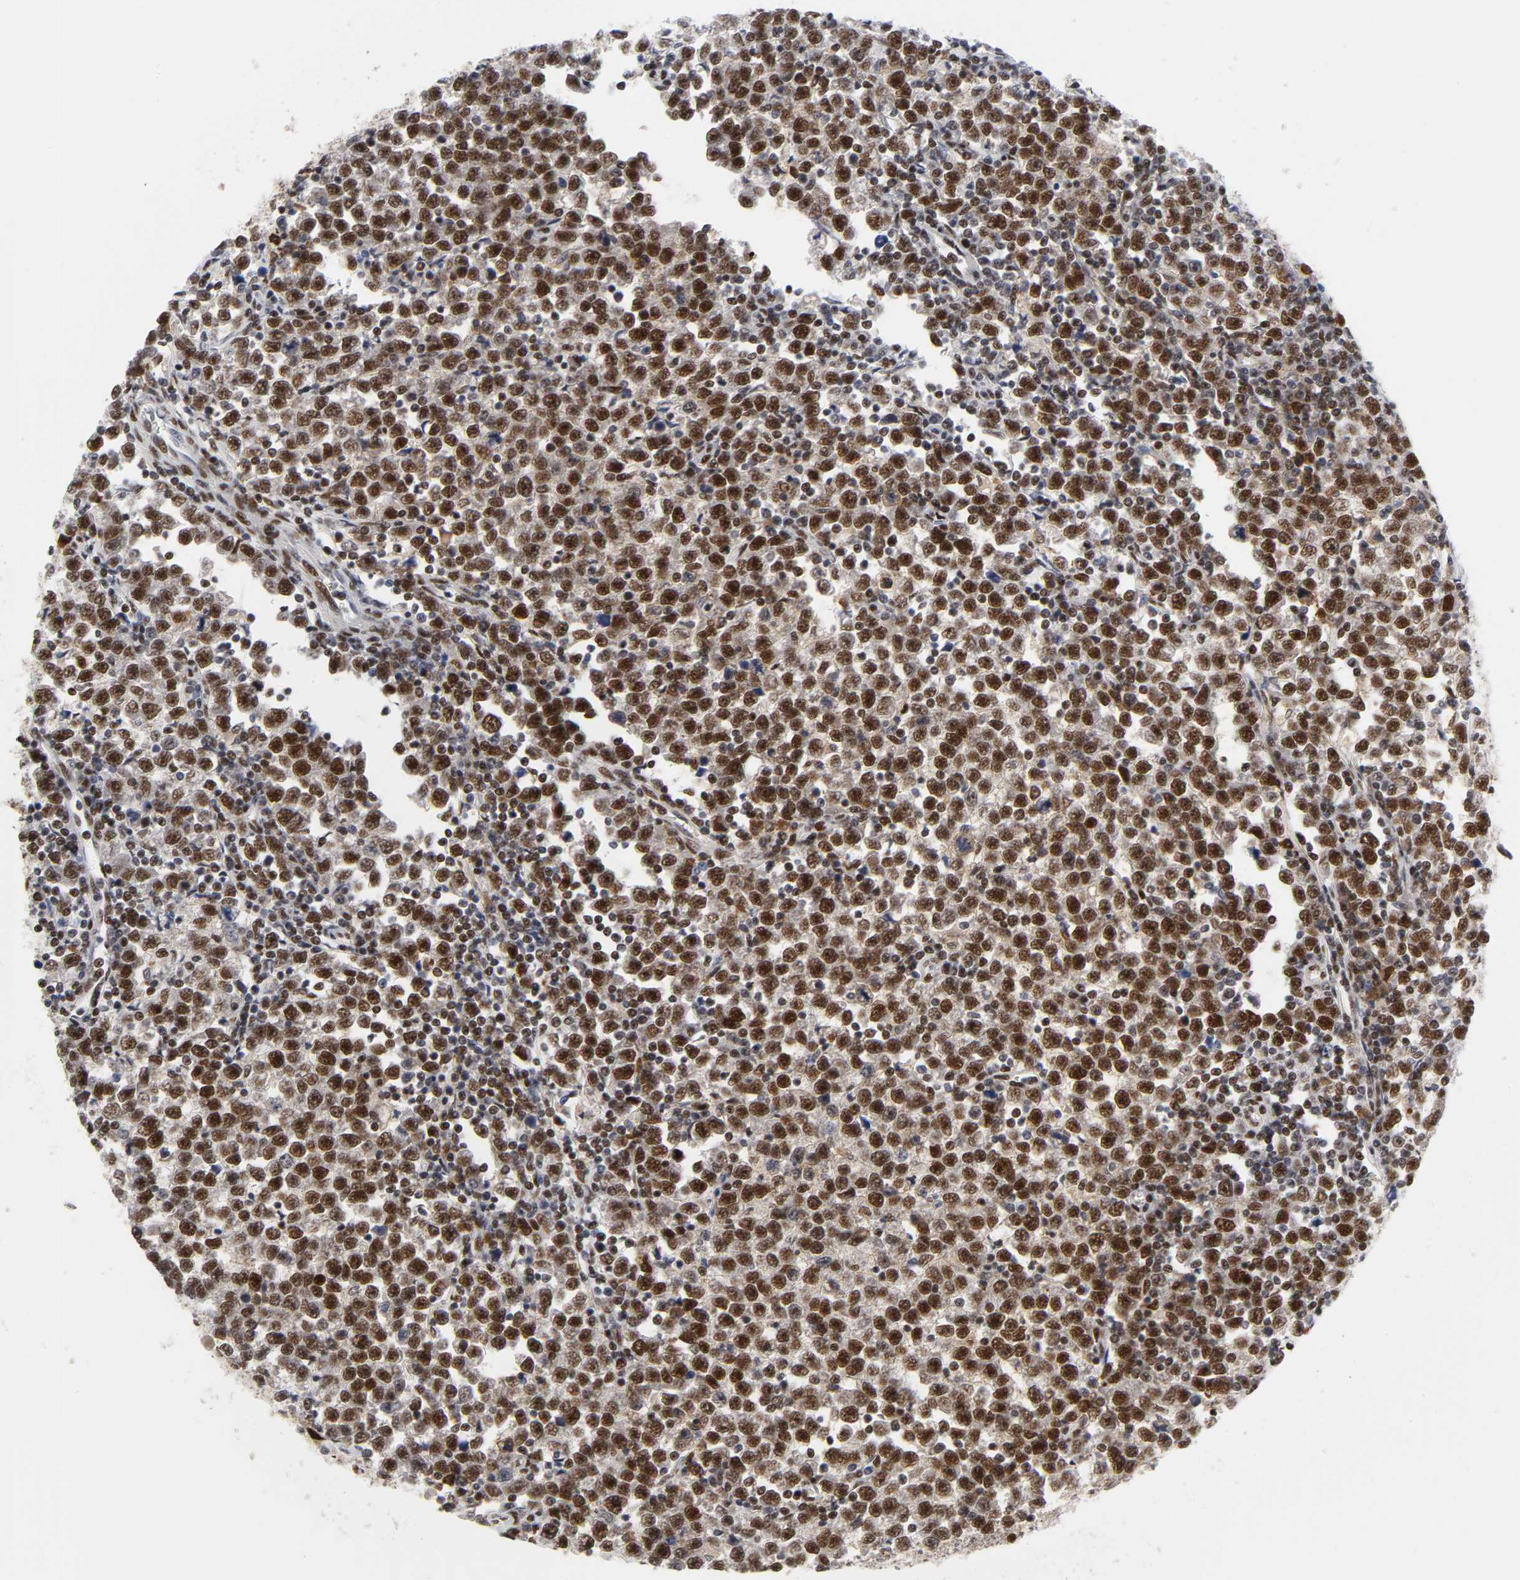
{"staining": {"intensity": "strong", "quantity": ">75%", "location": "nuclear"}, "tissue": "testis cancer", "cell_type": "Tumor cells", "image_type": "cancer", "snomed": [{"axis": "morphology", "description": "Seminoma, NOS"}, {"axis": "topography", "description": "Testis"}], "caption": "IHC staining of testis cancer (seminoma), which demonstrates high levels of strong nuclear staining in about >75% of tumor cells indicating strong nuclear protein positivity. The staining was performed using DAB (3,3'-diaminobenzidine) (brown) for protein detection and nuclei were counterstained in hematoxylin (blue).", "gene": "CREBBP", "patient": {"sex": "male", "age": 43}}